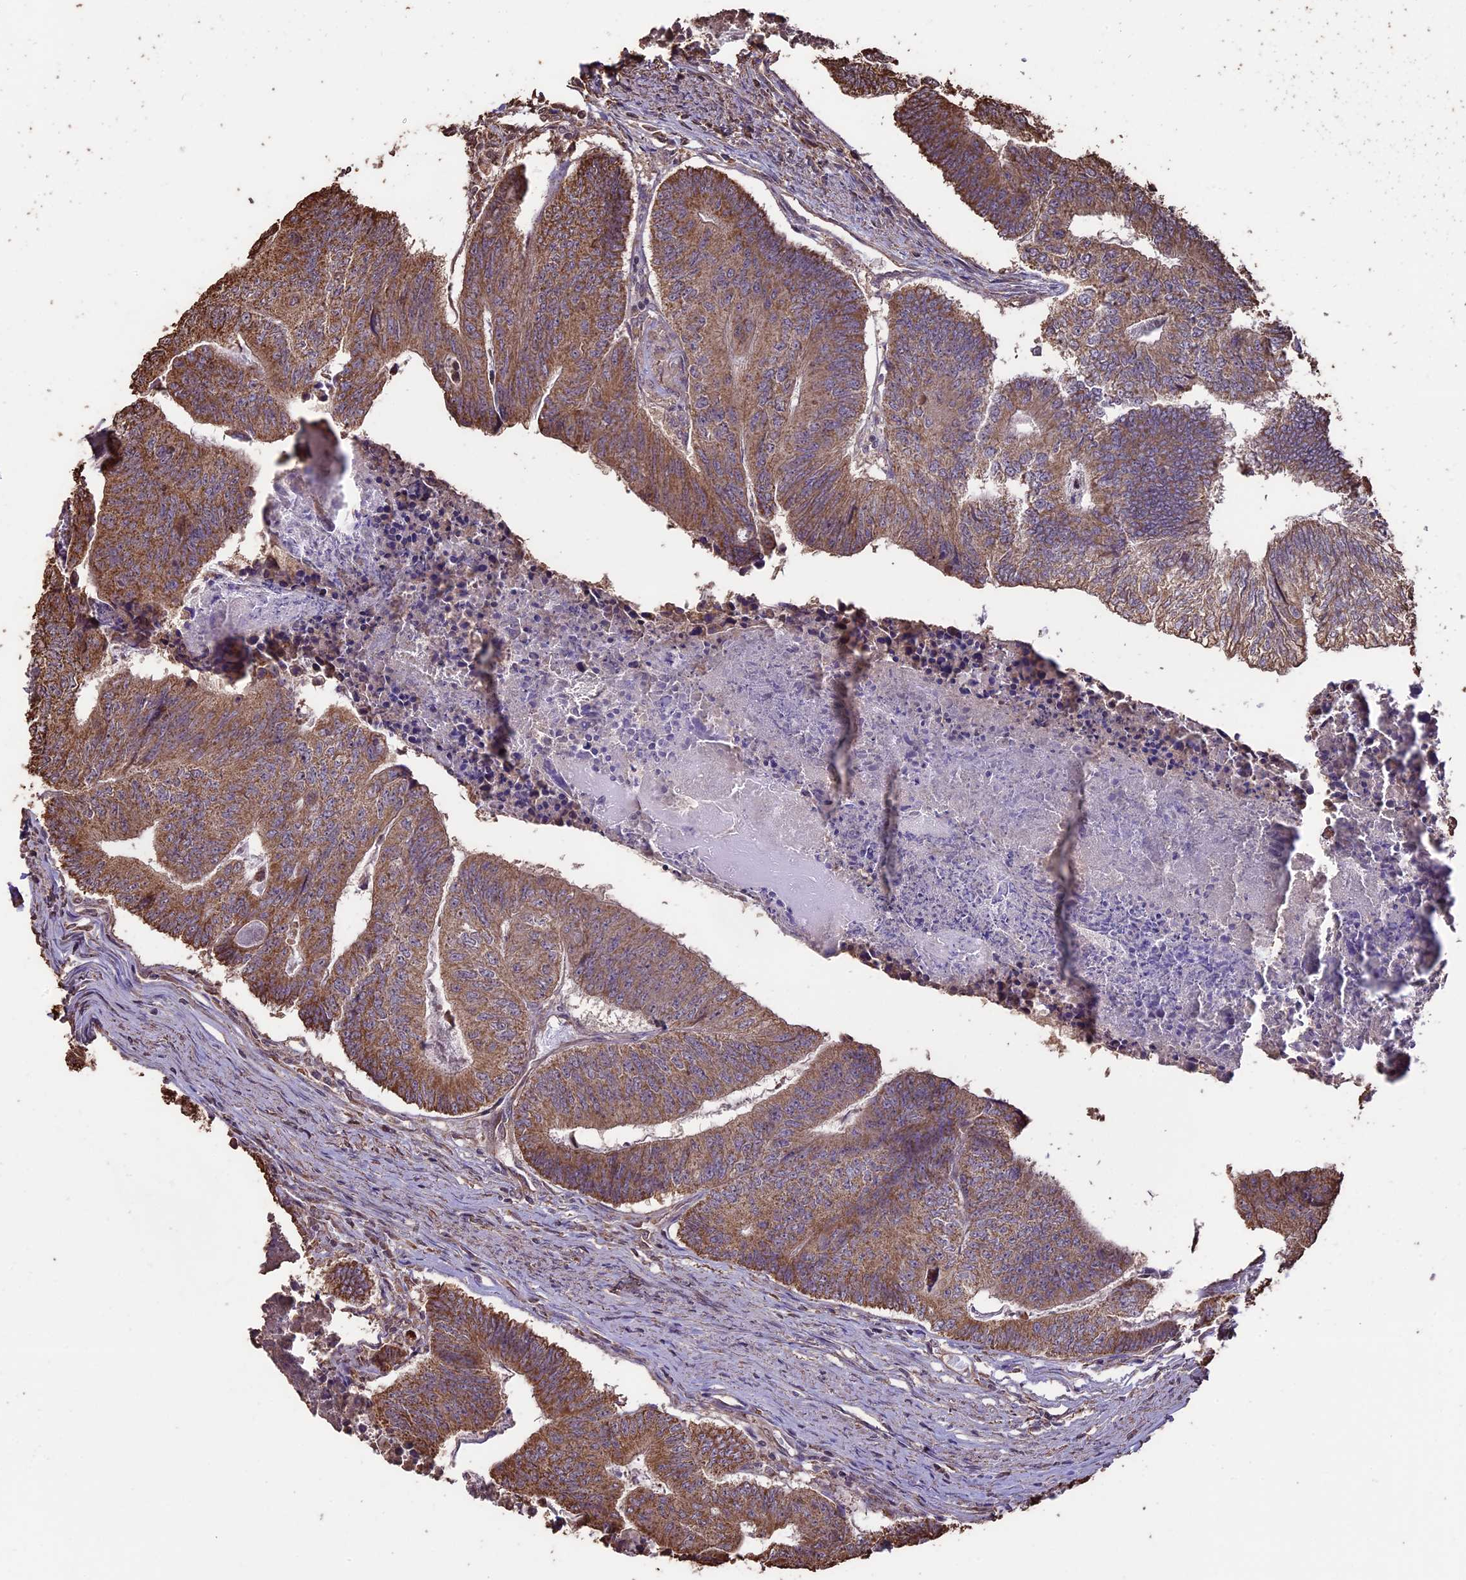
{"staining": {"intensity": "moderate", "quantity": ">75%", "location": "cytoplasmic/membranous"}, "tissue": "colorectal cancer", "cell_type": "Tumor cells", "image_type": "cancer", "snomed": [{"axis": "morphology", "description": "Adenocarcinoma, NOS"}, {"axis": "topography", "description": "Colon"}], "caption": "Immunohistochemical staining of human colorectal adenocarcinoma reveals medium levels of moderate cytoplasmic/membranous protein staining in approximately >75% of tumor cells. (DAB = brown stain, brightfield microscopy at high magnification).", "gene": "PGPEP1L", "patient": {"sex": "female", "age": 67}}